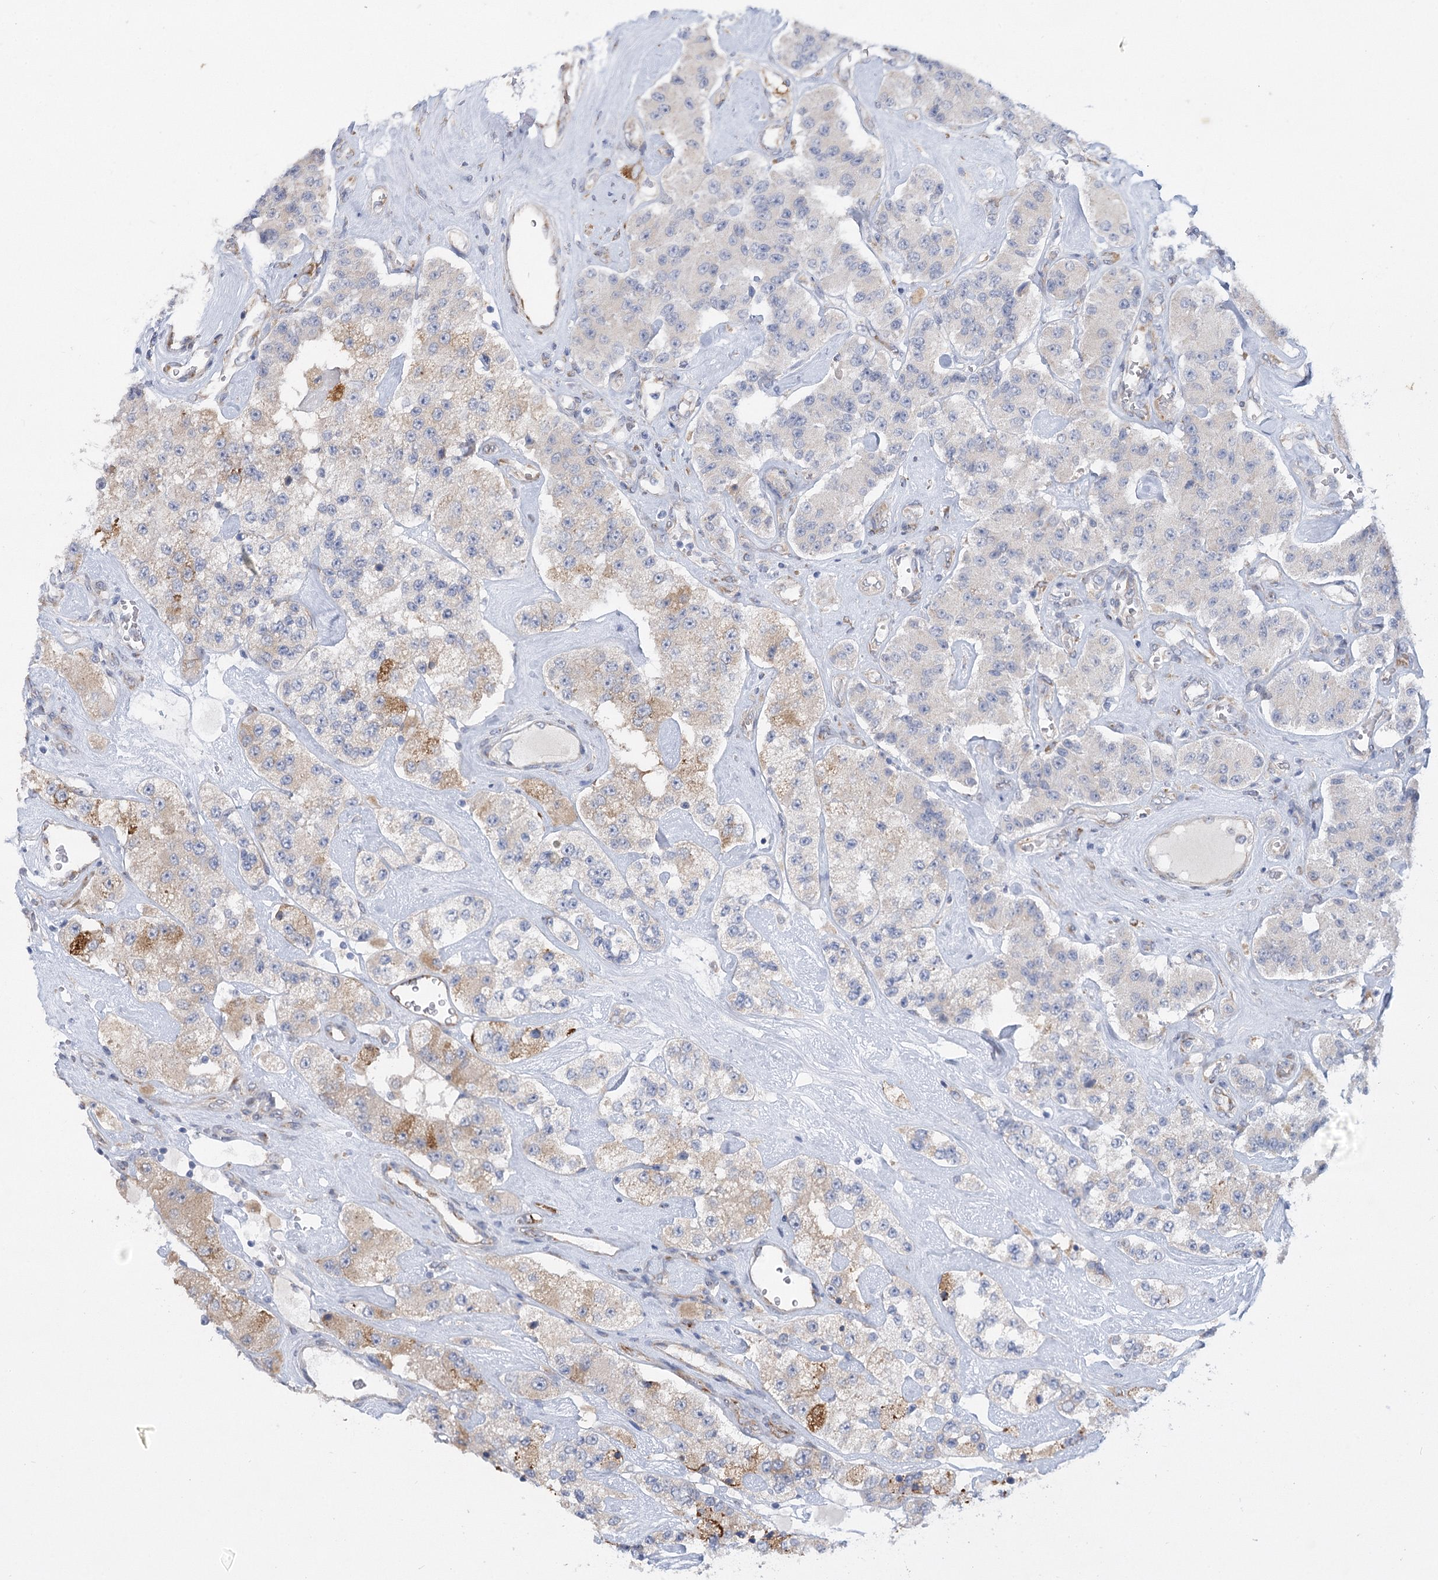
{"staining": {"intensity": "weak", "quantity": "25%-75%", "location": "cytoplasmic/membranous"}, "tissue": "carcinoid", "cell_type": "Tumor cells", "image_type": "cancer", "snomed": [{"axis": "morphology", "description": "Carcinoid, malignant, NOS"}, {"axis": "topography", "description": "Pancreas"}], "caption": "Carcinoid was stained to show a protein in brown. There is low levels of weak cytoplasmic/membranous positivity in approximately 25%-75% of tumor cells.", "gene": "NCKAP5", "patient": {"sex": "male", "age": 41}}